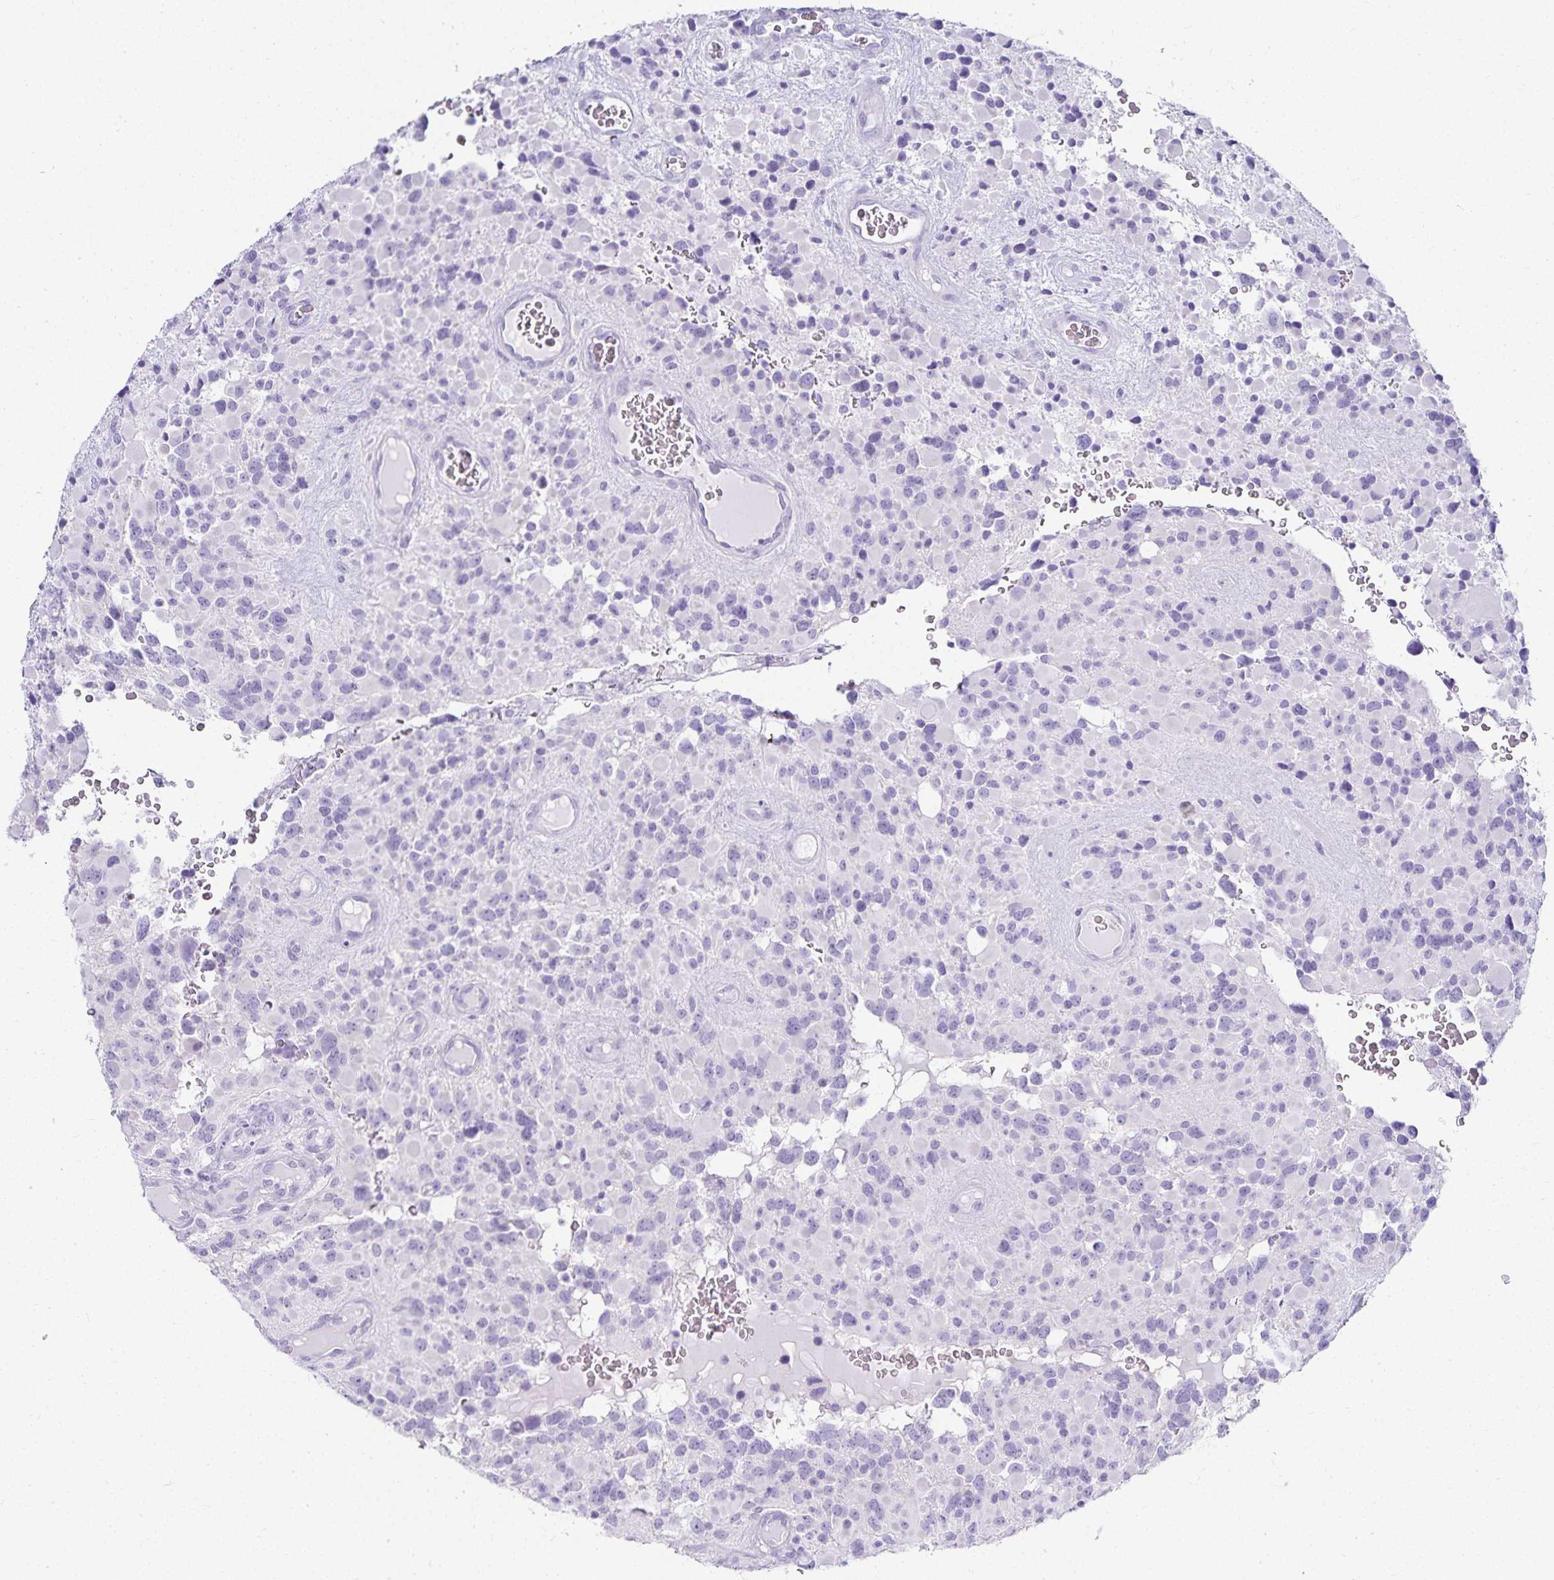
{"staining": {"intensity": "negative", "quantity": "none", "location": "none"}, "tissue": "glioma", "cell_type": "Tumor cells", "image_type": "cancer", "snomed": [{"axis": "morphology", "description": "Glioma, malignant, High grade"}, {"axis": "topography", "description": "Brain"}], "caption": "This is a histopathology image of immunohistochemistry (IHC) staining of glioma, which shows no positivity in tumor cells.", "gene": "GP2", "patient": {"sex": "female", "age": 40}}